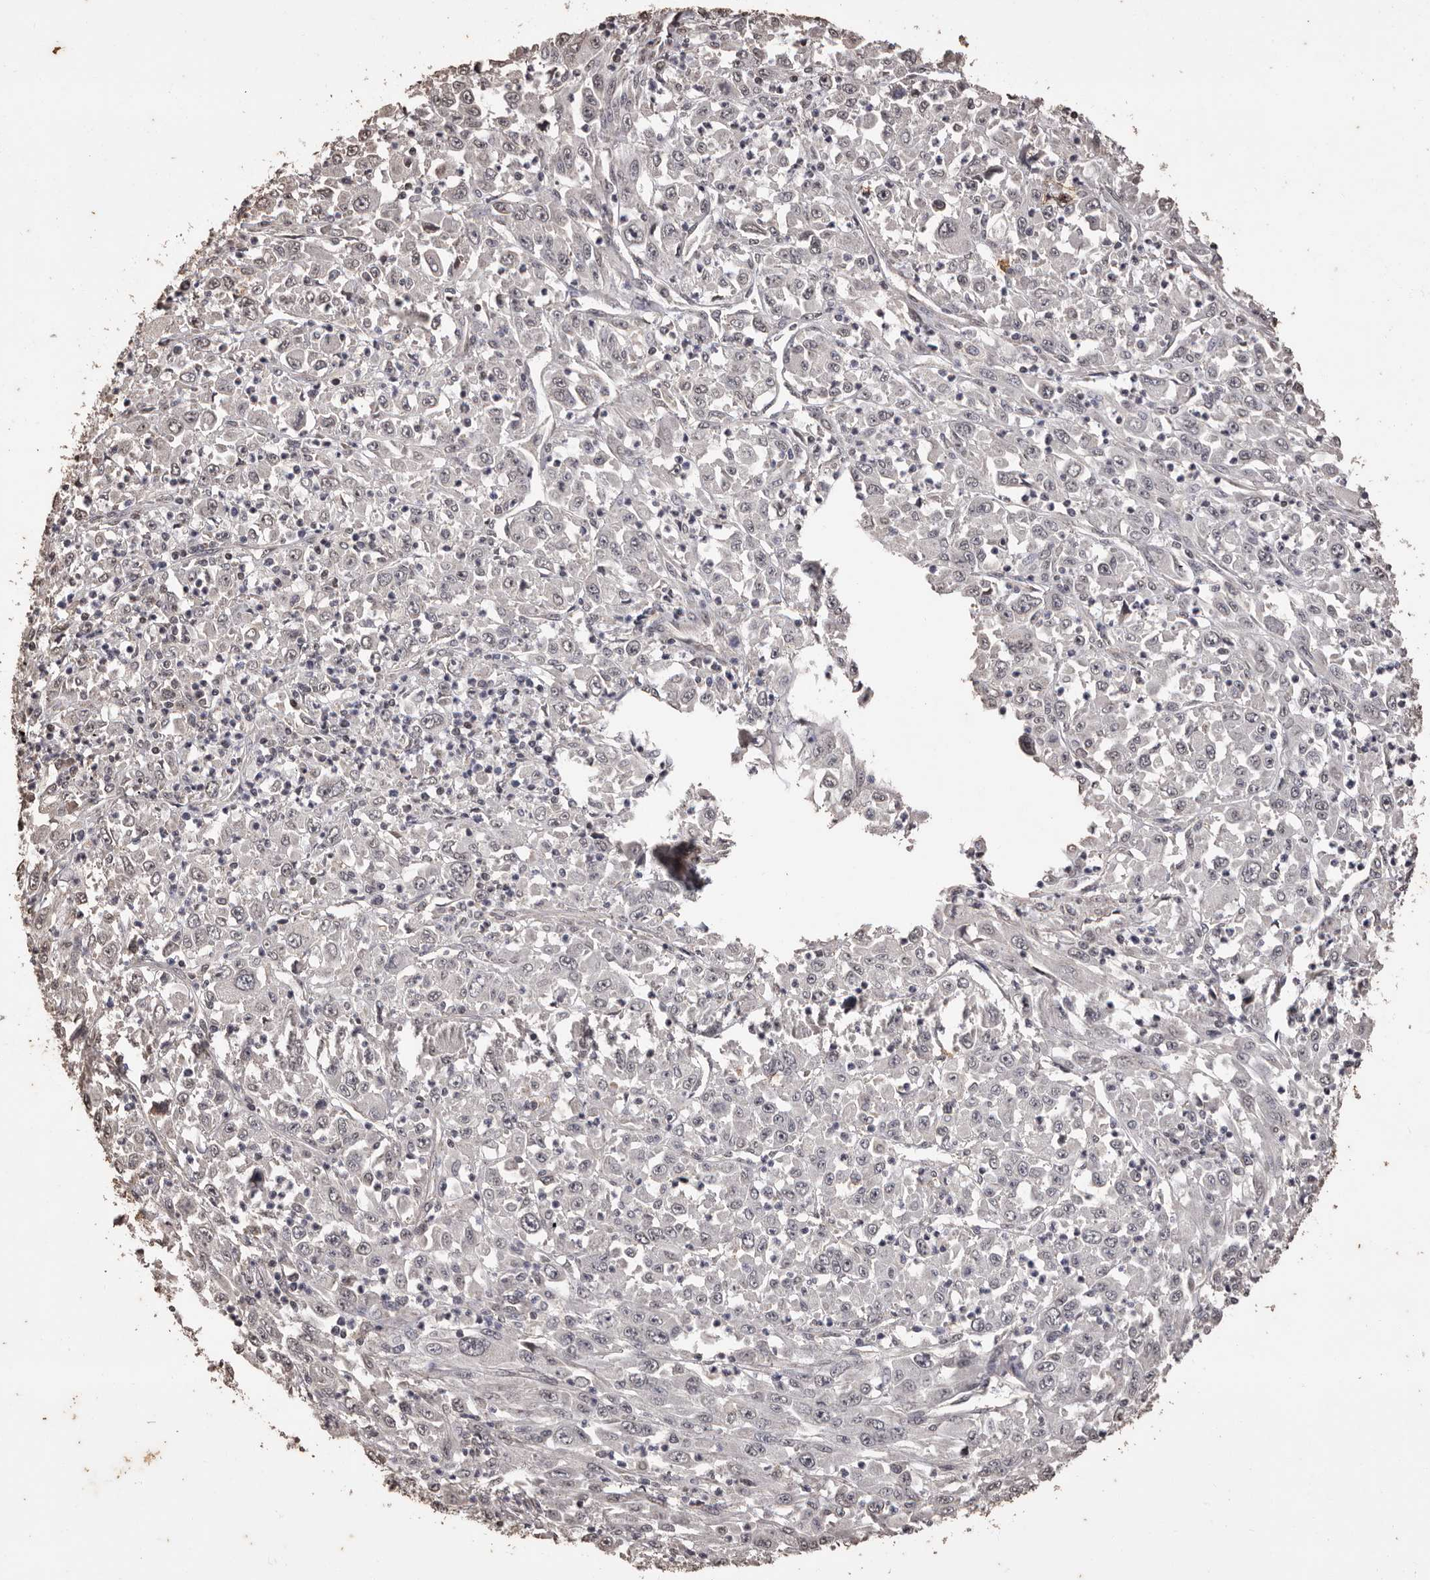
{"staining": {"intensity": "negative", "quantity": "none", "location": "none"}, "tissue": "melanoma", "cell_type": "Tumor cells", "image_type": "cancer", "snomed": [{"axis": "morphology", "description": "Malignant melanoma, Metastatic site"}, {"axis": "topography", "description": "Skin"}], "caption": "The micrograph displays no staining of tumor cells in melanoma. (Brightfield microscopy of DAB IHC at high magnification).", "gene": "NAV1", "patient": {"sex": "female", "age": 56}}